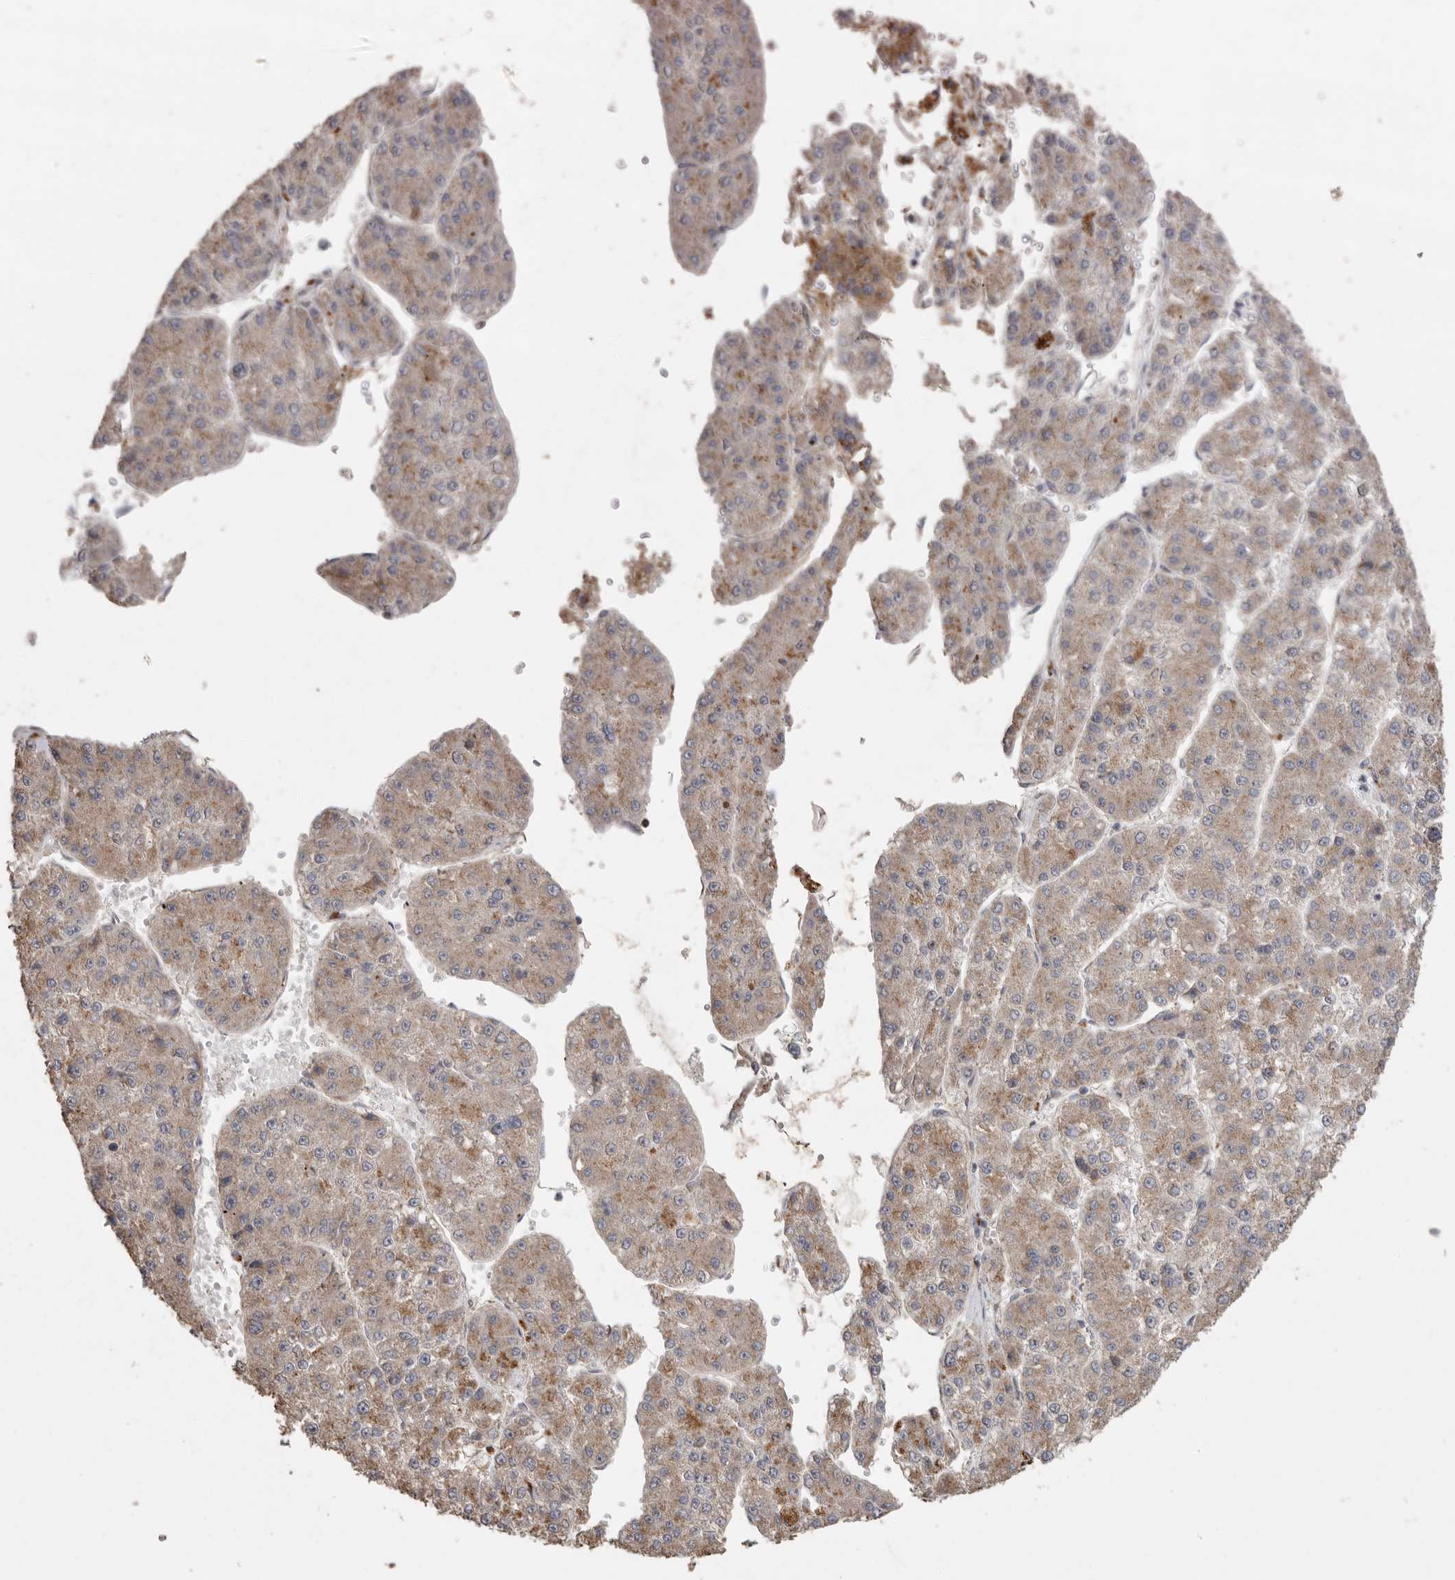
{"staining": {"intensity": "weak", "quantity": ">75%", "location": "cytoplasmic/membranous"}, "tissue": "liver cancer", "cell_type": "Tumor cells", "image_type": "cancer", "snomed": [{"axis": "morphology", "description": "Carcinoma, Hepatocellular, NOS"}, {"axis": "topography", "description": "Liver"}], "caption": "Immunohistochemistry (DAB) staining of human liver hepatocellular carcinoma displays weak cytoplasmic/membranous protein staining in about >75% of tumor cells.", "gene": "PODXL2", "patient": {"sex": "female", "age": 73}}